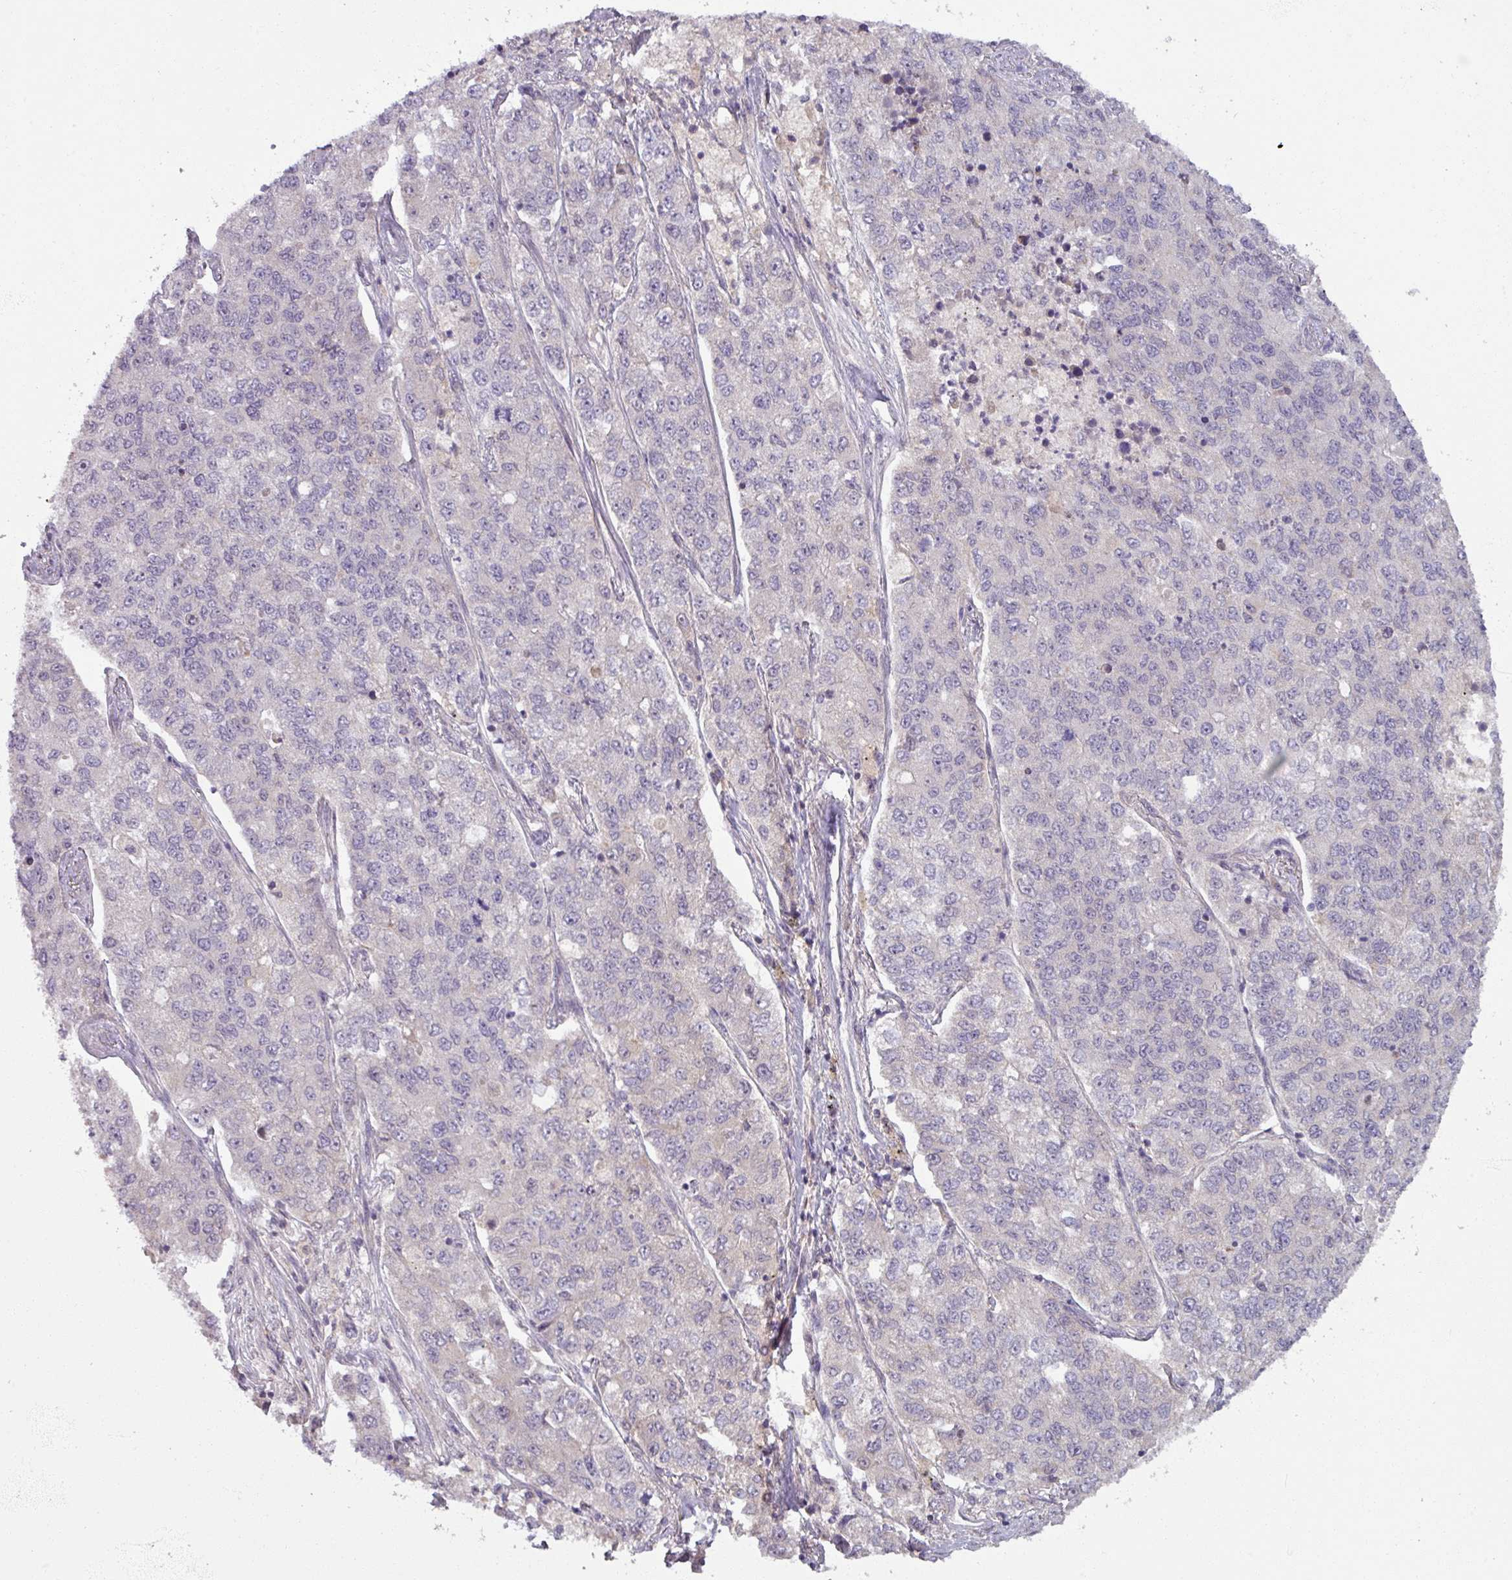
{"staining": {"intensity": "negative", "quantity": "none", "location": "none"}, "tissue": "lung cancer", "cell_type": "Tumor cells", "image_type": "cancer", "snomed": [{"axis": "morphology", "description": "Adenocarcinoma, NOS"}, {"axis": "topography", "description": "Lung"}], "caption": "Histopathology image shows no significant protein positivity in tumor cells of lung cancer (adenocarcinoma).", "gene": "OGFOD3", "patient": {"sex": "male", "age": 49}}